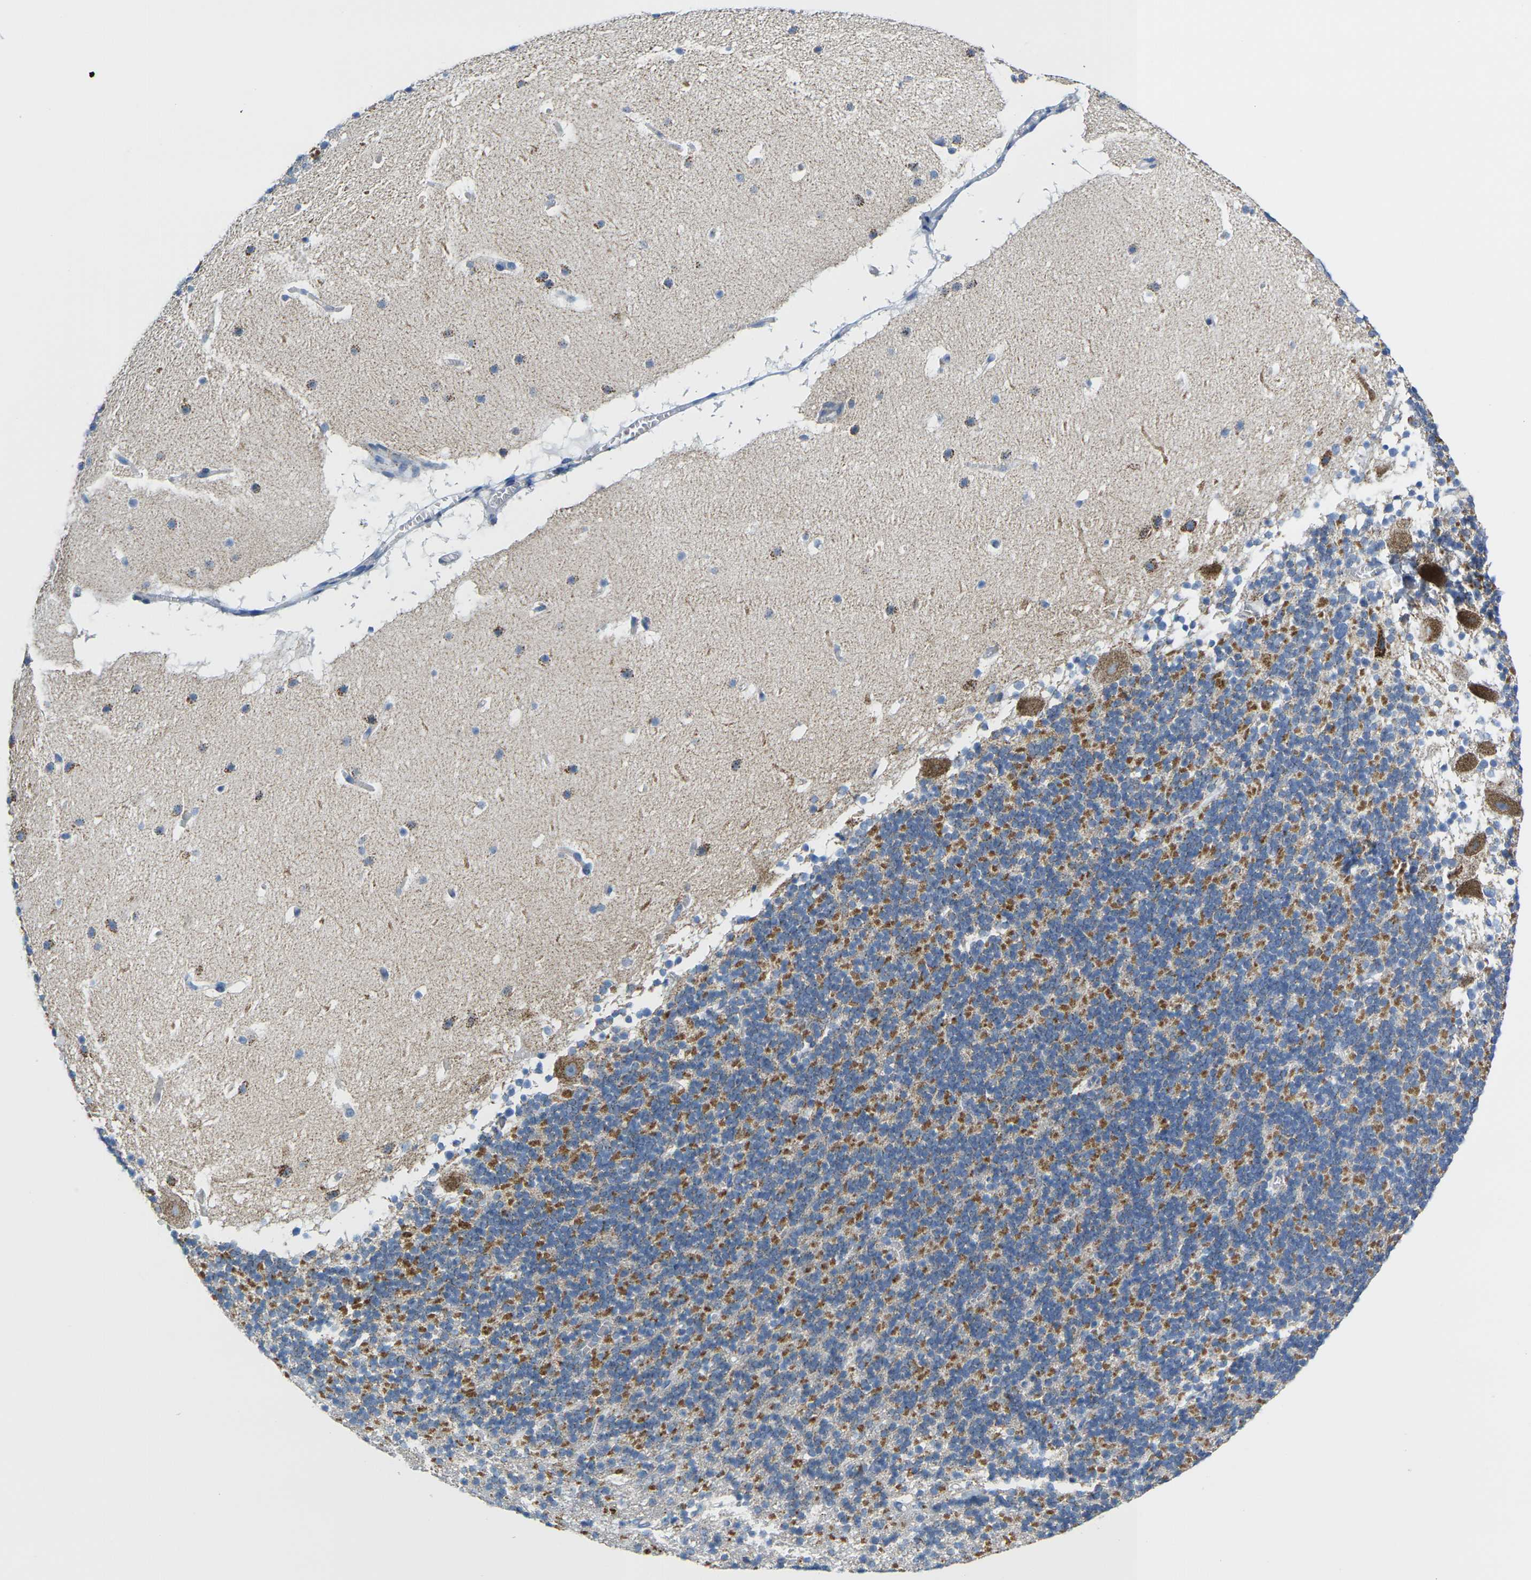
{"staining": {"intensity": "moderate", "quantity": "25%-75%", "location": "cytoplasmic/membranous"}, "tissue": "cerebellum", "cell_type": "Cells in granular layer", "image_type": "normal", "snomed": [{"axis": "morphology", "description": "Normal tissue, NOS"}, {"axis": "topography", "description": "Cerebellum"}], "caption": "Immunohistochemical staining of benign cerebellum exhibits 25%-75% levels of moderate cytoplasmic/membranous protein staining in about 25%-75% of cells in granular layer. Using DAB (brown) and hematoxylin (blue) stains, captured at high magnification using brightfield microscopy.", "gene": "TMEM204", "patient": {"sex": "male", "age": 45}}